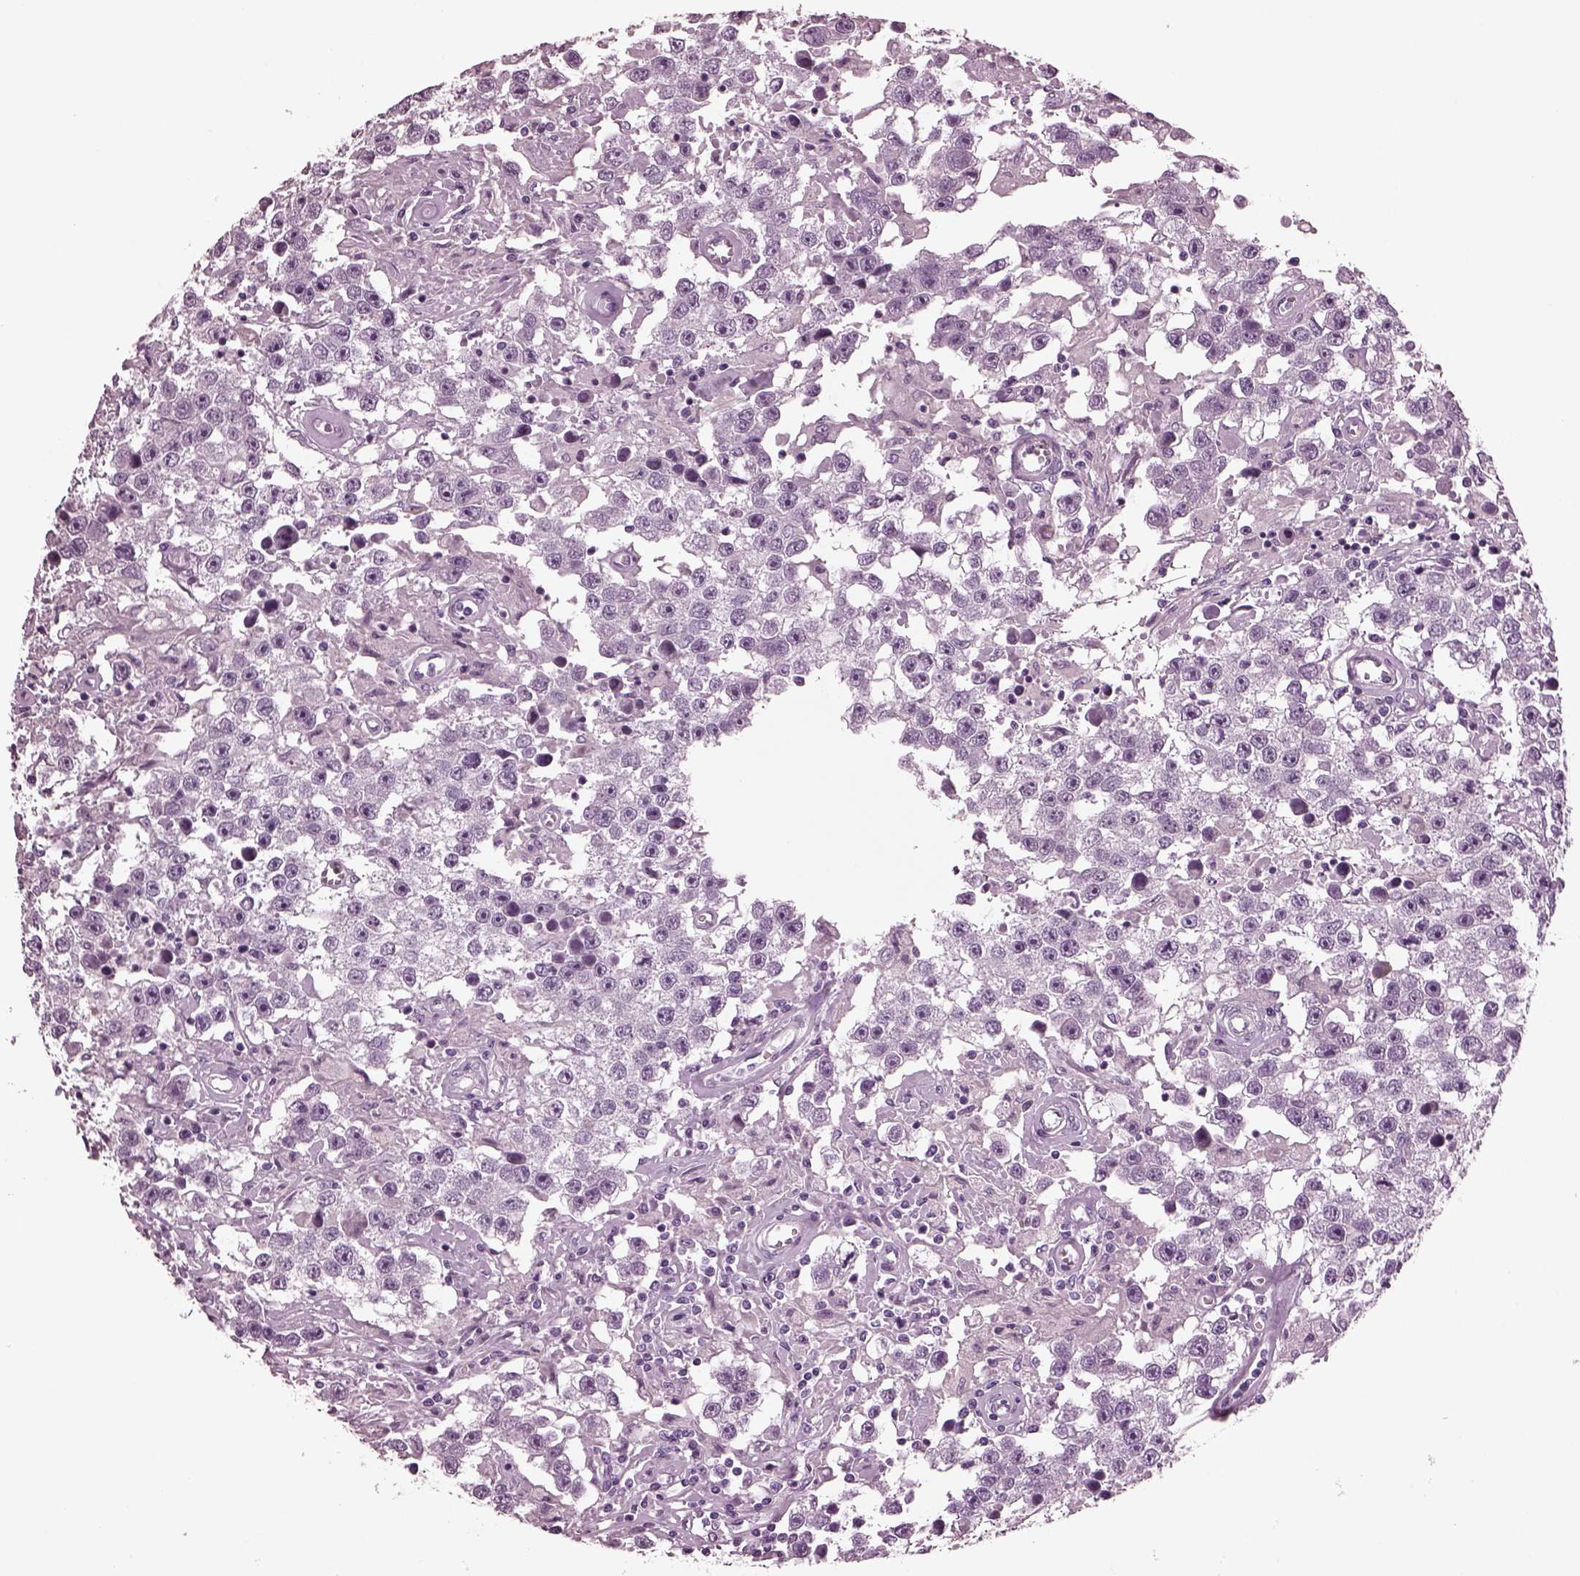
{"staining": {"intensity": "negative", "quantity": "none", "location": "none"}, "tissue": "testis cancer", "cell_type": "Tumor cells", "image_type": "cancer", "snomed": [{"axis": "morphology", "description": "Seminoma, NOS"}, {"axis": "topography", "description": "Testis"}], "caption": "Immunohistochemistry micrograph of testis cancer stained for a protein (brown), which demonstrates no expression in tumor cells. (Brightfield microscopy of DAB (3,3'-diaminobenzidine) immunohistochemistry (IHC) at high magnification).", "gene": "MIB2", "patient": {"sex": "male", "age": 43}}